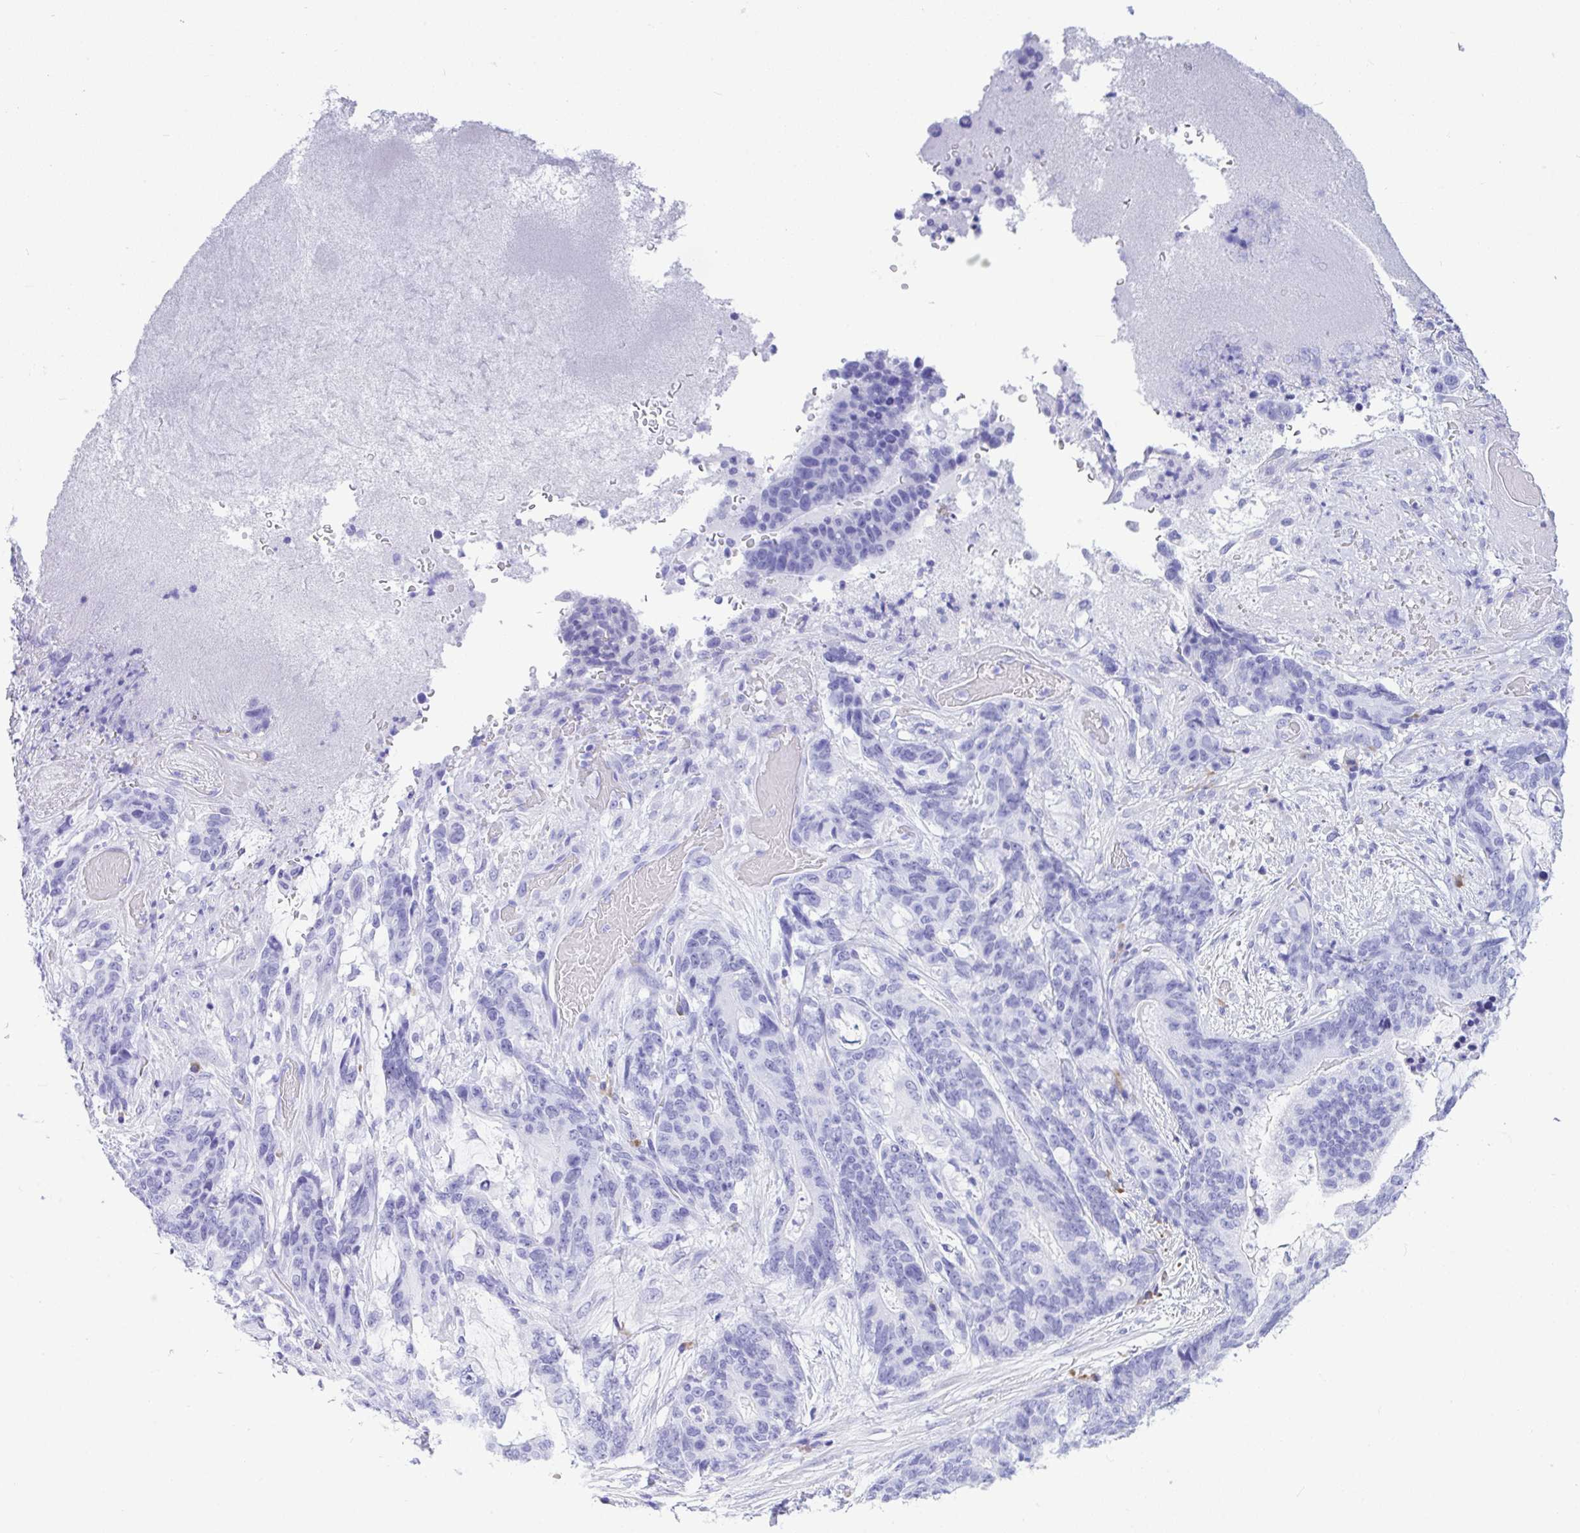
{"staining": {"intensity": "negative", "quantity": "none", "location": "none"}, "tissue": "stomach cancer", "cell_type": "Tumor cells", "image_type": "cancer", "snomed": [{"axis": "morphology", "description": "Normal tissue, NOS"}, {"axis": "morphology", "description": "Adenocarcinoma, NOS"}, {"axis": "topography", "description": "Stomach"}], "caption": "The micrograph reveals no staining of tumor cells in adenocarcinoma (stomach).", "gene": "BEST4", "patient": {"sex": "female", "age": 64}}